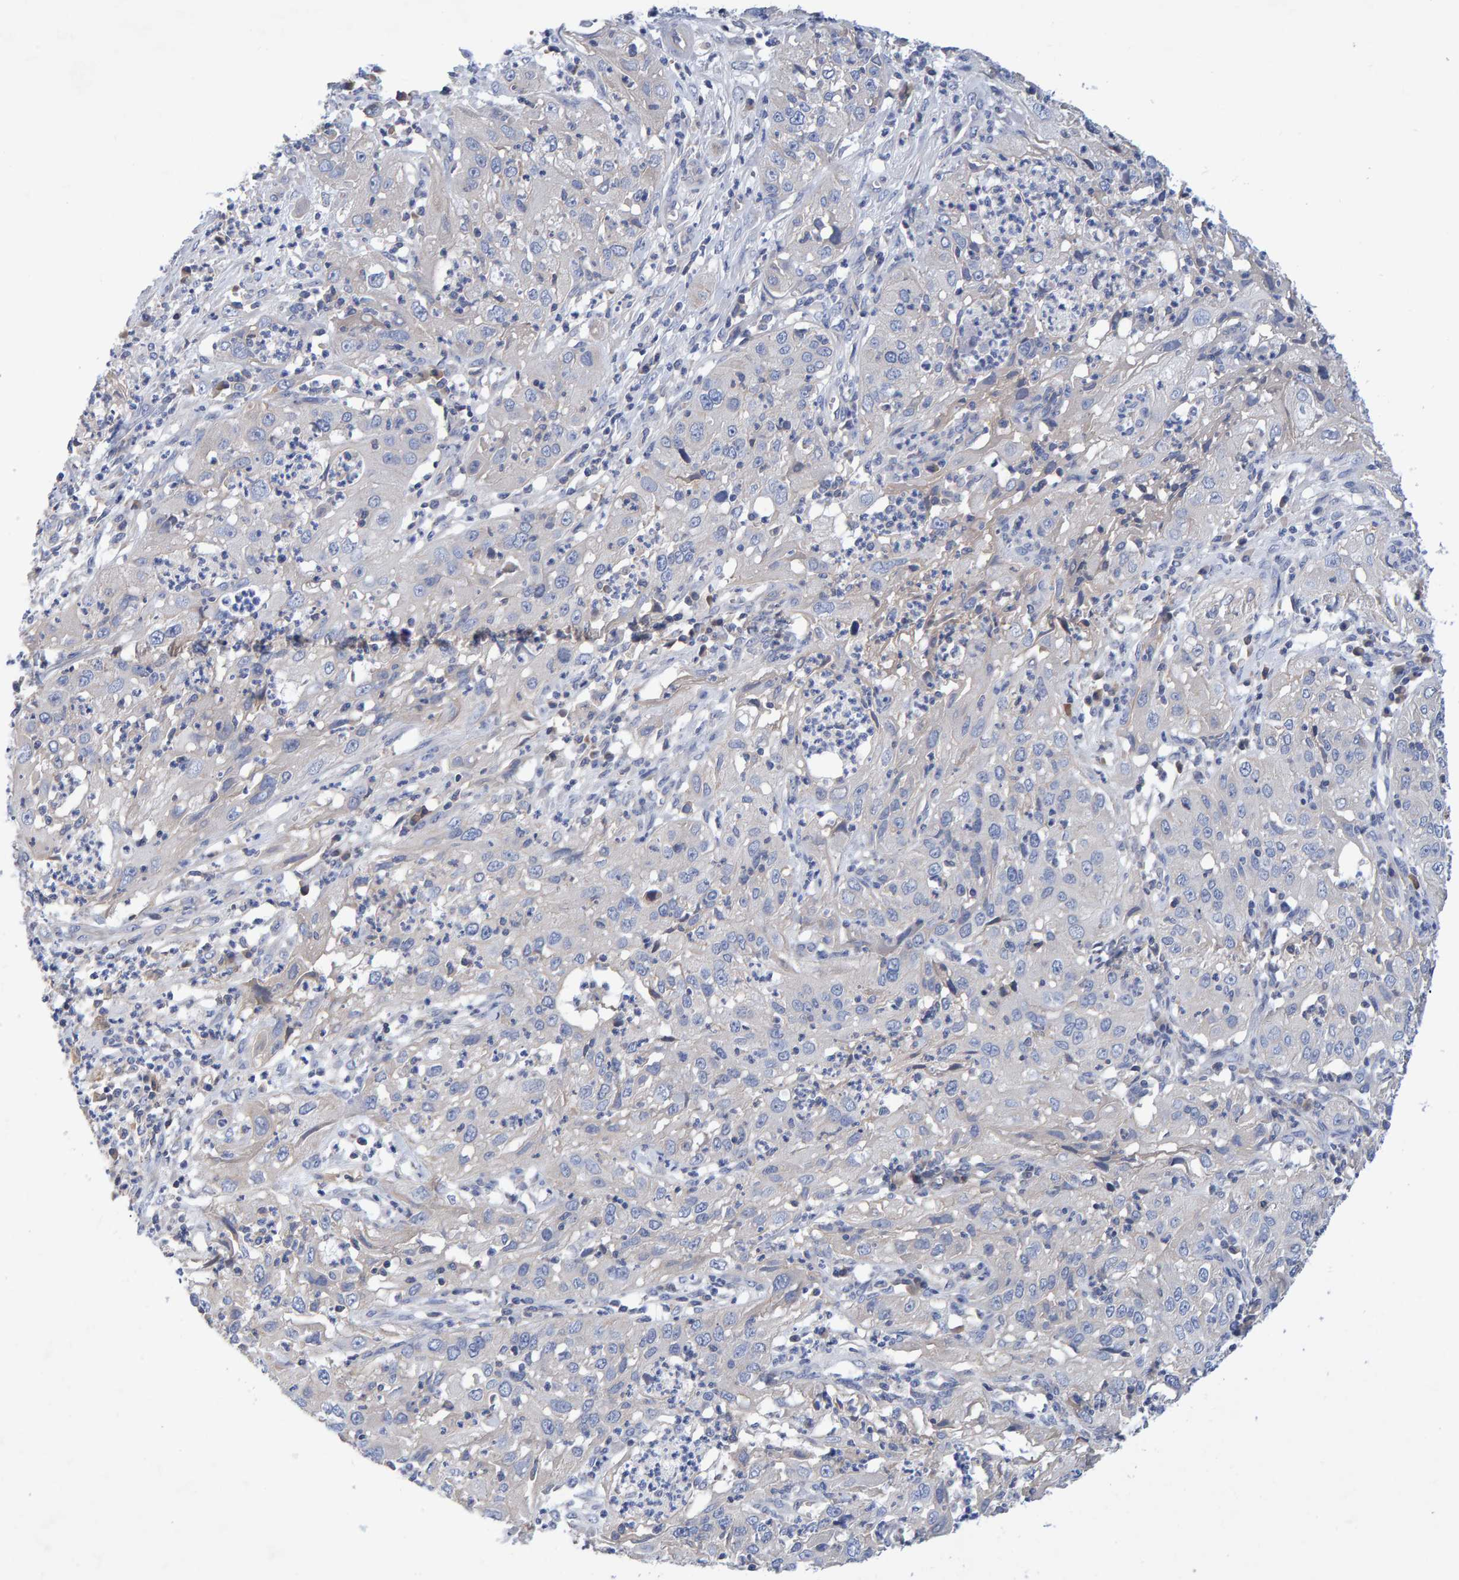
{"staining": {"intensity": "negative", "quantity": "none", "location": "none"}, "tissue": "cervical cancer", "cell_type": "Tumor cells", "image_type": "cancer", "snomed": [{"axis": "morphology", "description": "Squamous cell carcinoma, NOS"}, {"axis": "topography", "description": "Cervix"}], "caption": "A micrograph of cervical cancer stained for a protein demonstrates no brown staining in tumor cells. (DAB IHC, high magnification).", "gene": "EFR3A", "patient": {"sex": "female", "age": 32}}